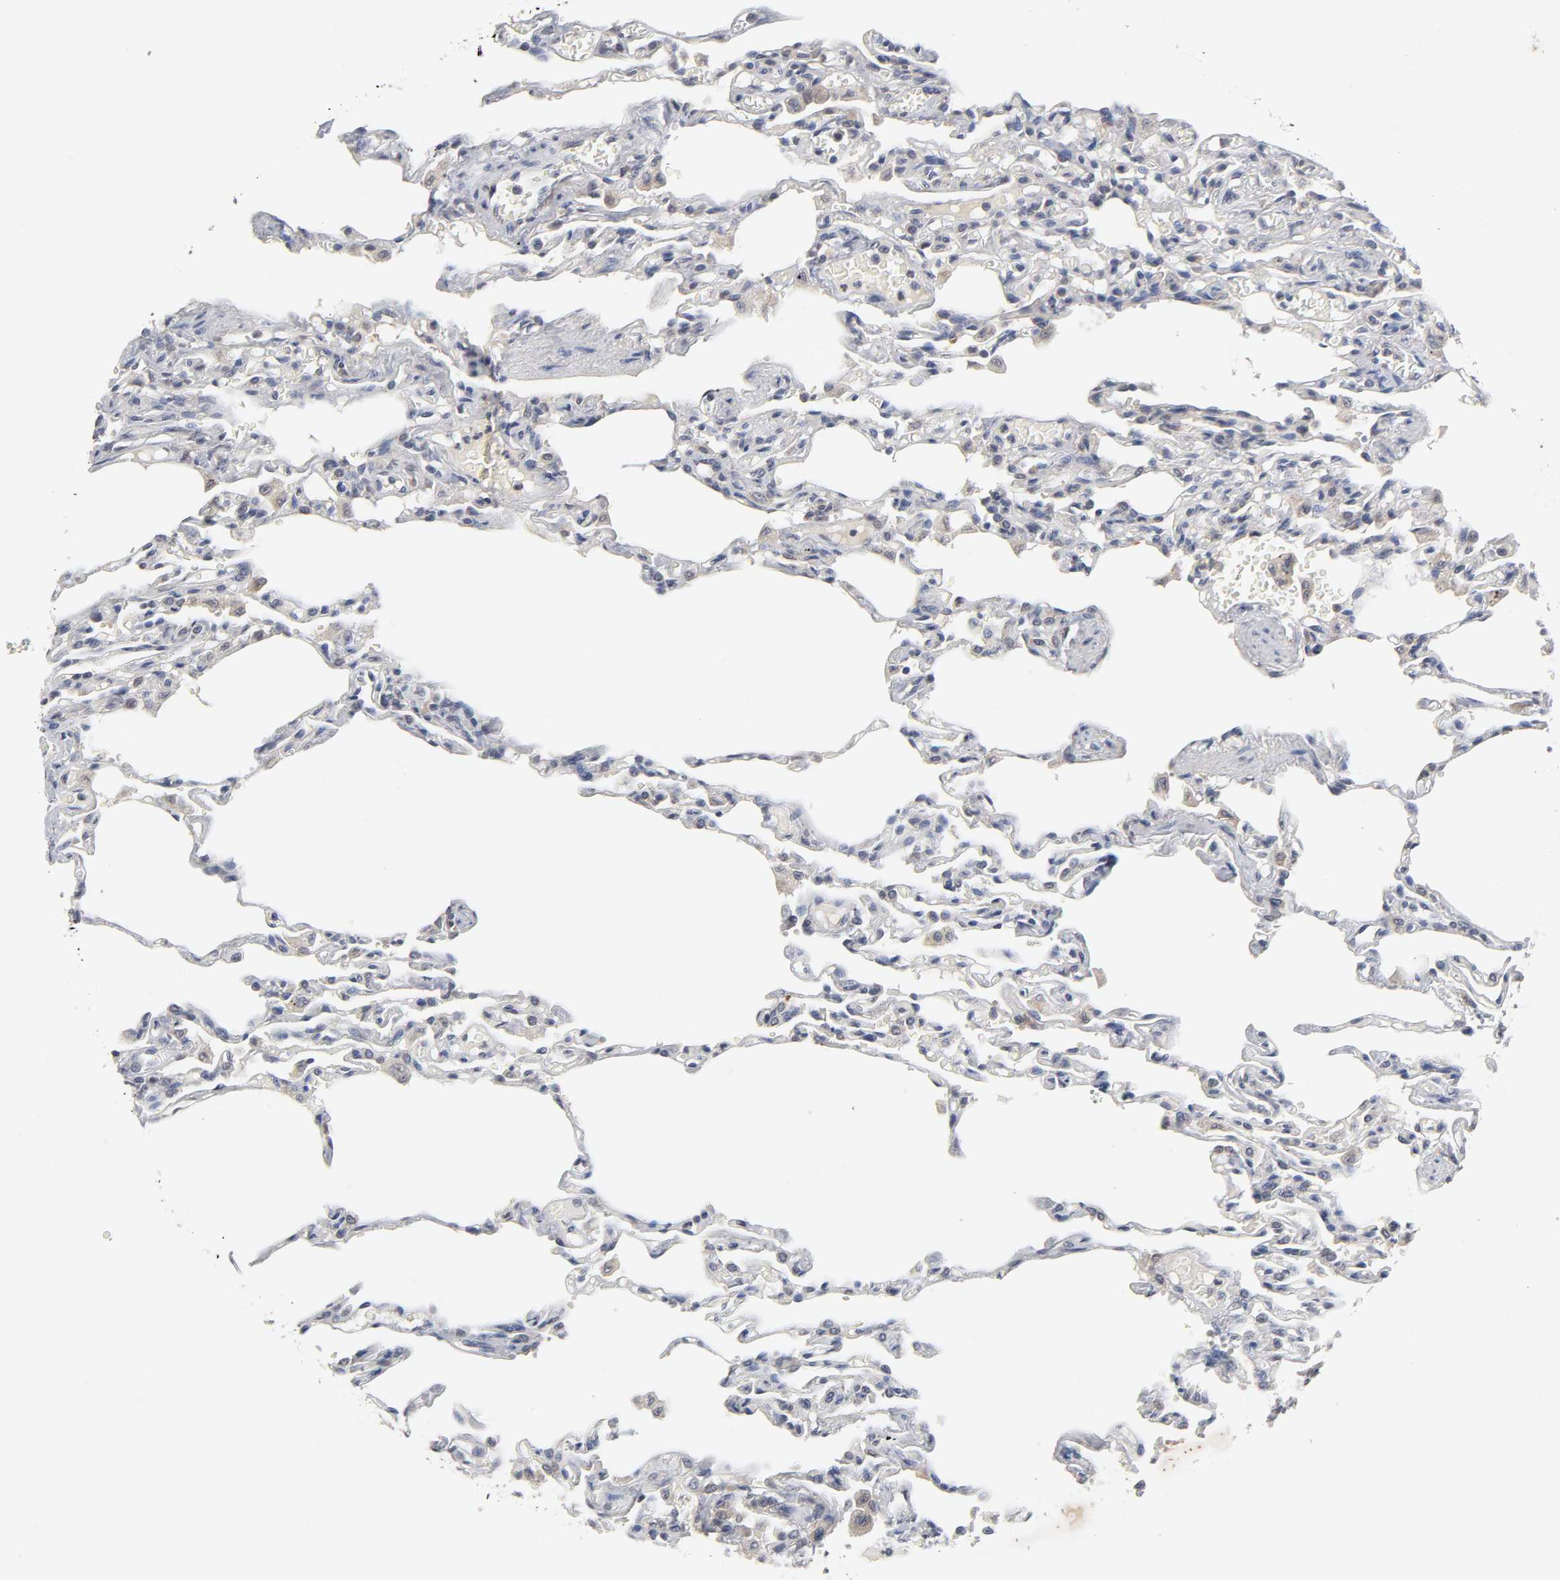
{"staining": {"intensity": "negative", "quantity": "none", "location": "none"}, "tissue": "lung", "cell_type": "Alveolar cells", "image_type": "normal", "snomed": [{"axis": "morphology", "description": "Normal tissue, NOS"}, {"axis": "topography", "description": "Lung"}], "caption": "Immunohistochemistry of benign lung exhibits no positivity in alveolar cells.", "gene": "CXADR", "patient": {"sex": "male", "age": 21}}